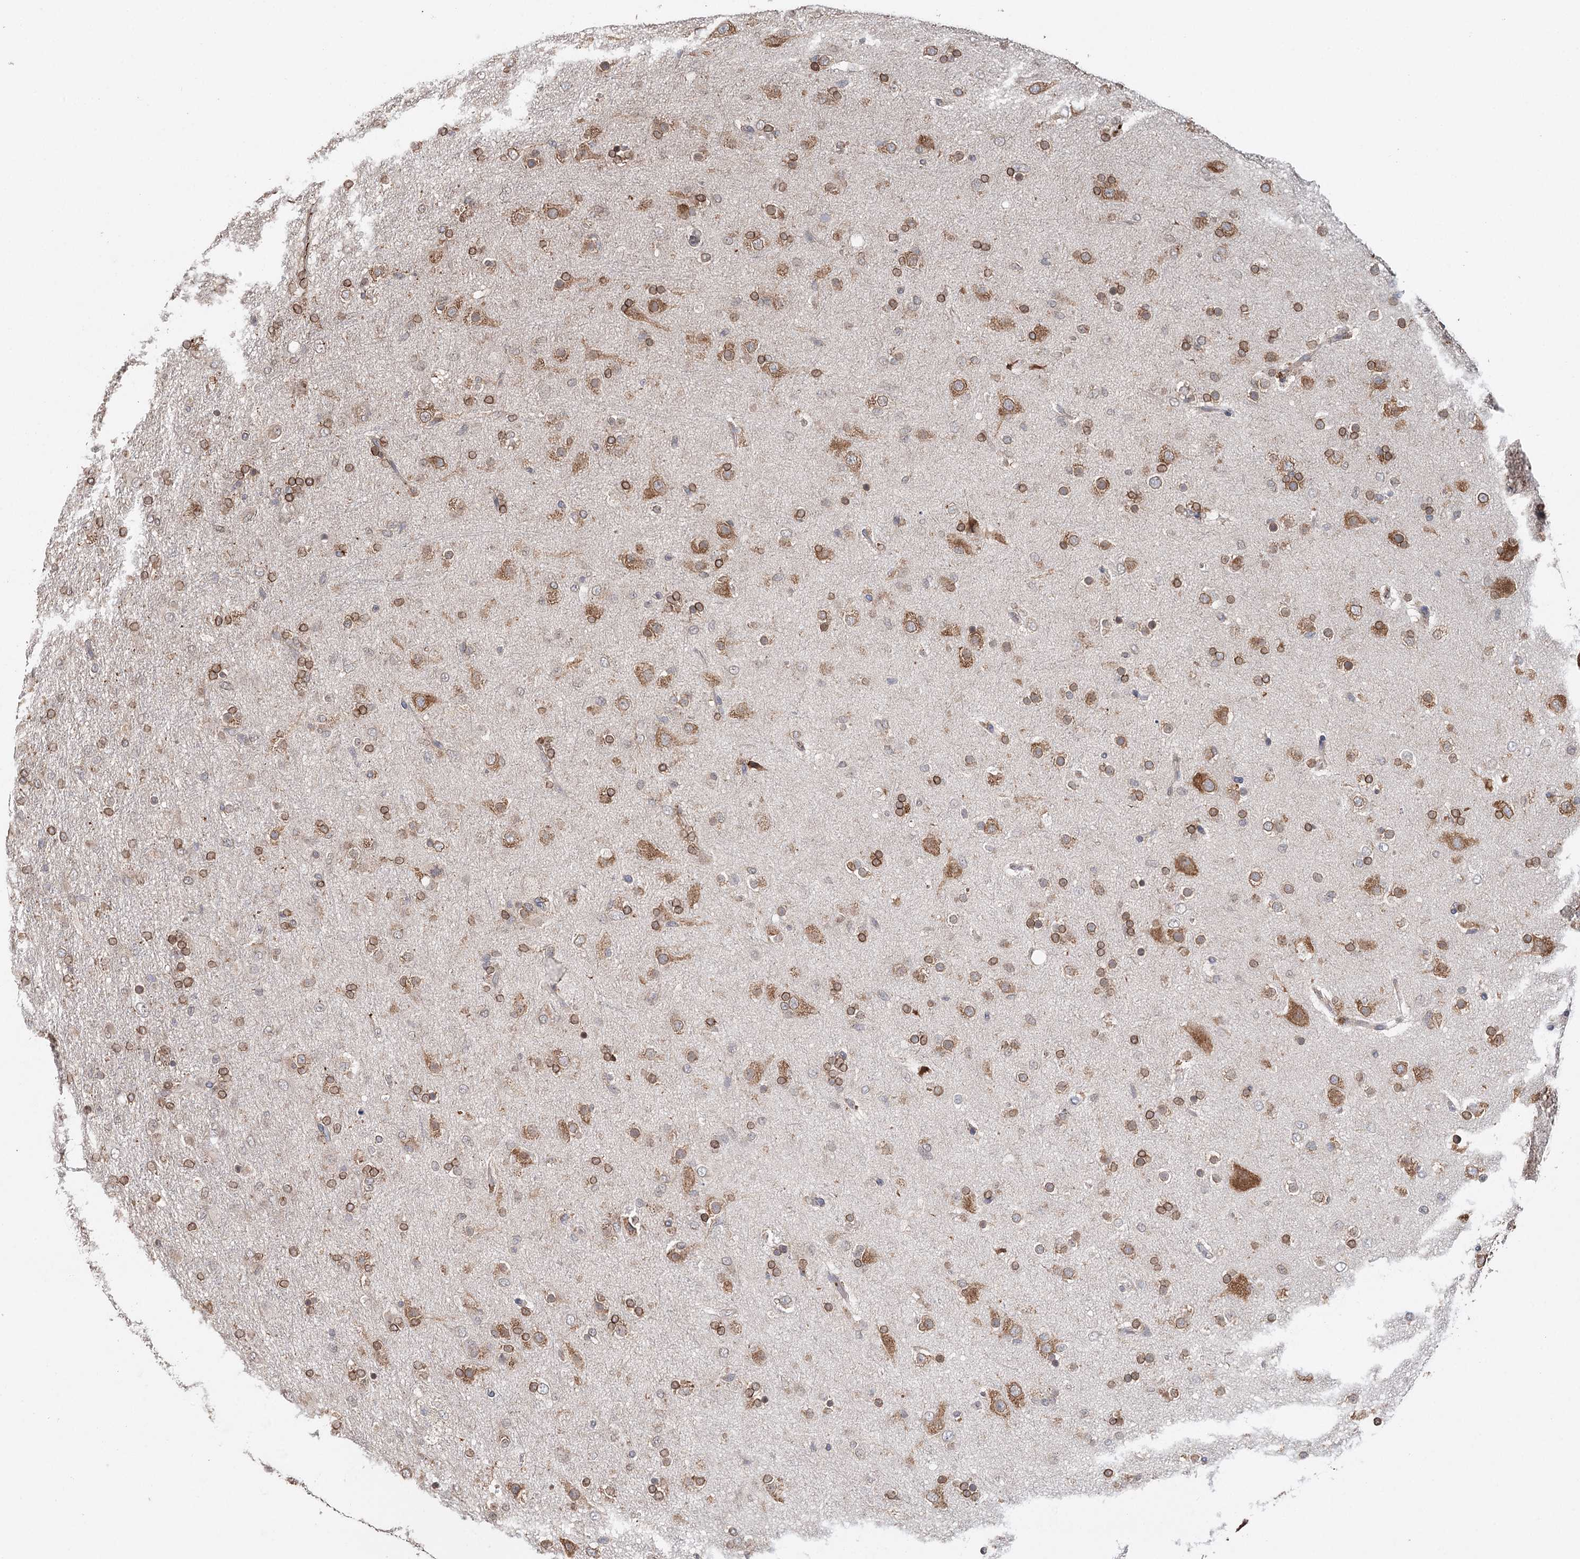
{"staining": {"intensity": "moderate", "quantity": ">75%", "location": "cytoplasmic/membranous"}, "tissue": "glioma", "cell_type": "Tumor cells", "image_type": "cancer", "snomed": [{"axis": "morphology", "description": "Glioma, malignant, Low grade"}, {"axis": "topography", "description": "Brain"}], "caption": "The photomicrograph exhibits immunohistochemical staining of glioma. There is moderate cytoplasmic/membranous staining is appreciated in about >75% of tumor cells.", "gene": "SYVN1", "patient": {"sex": "male", "age": 65}}